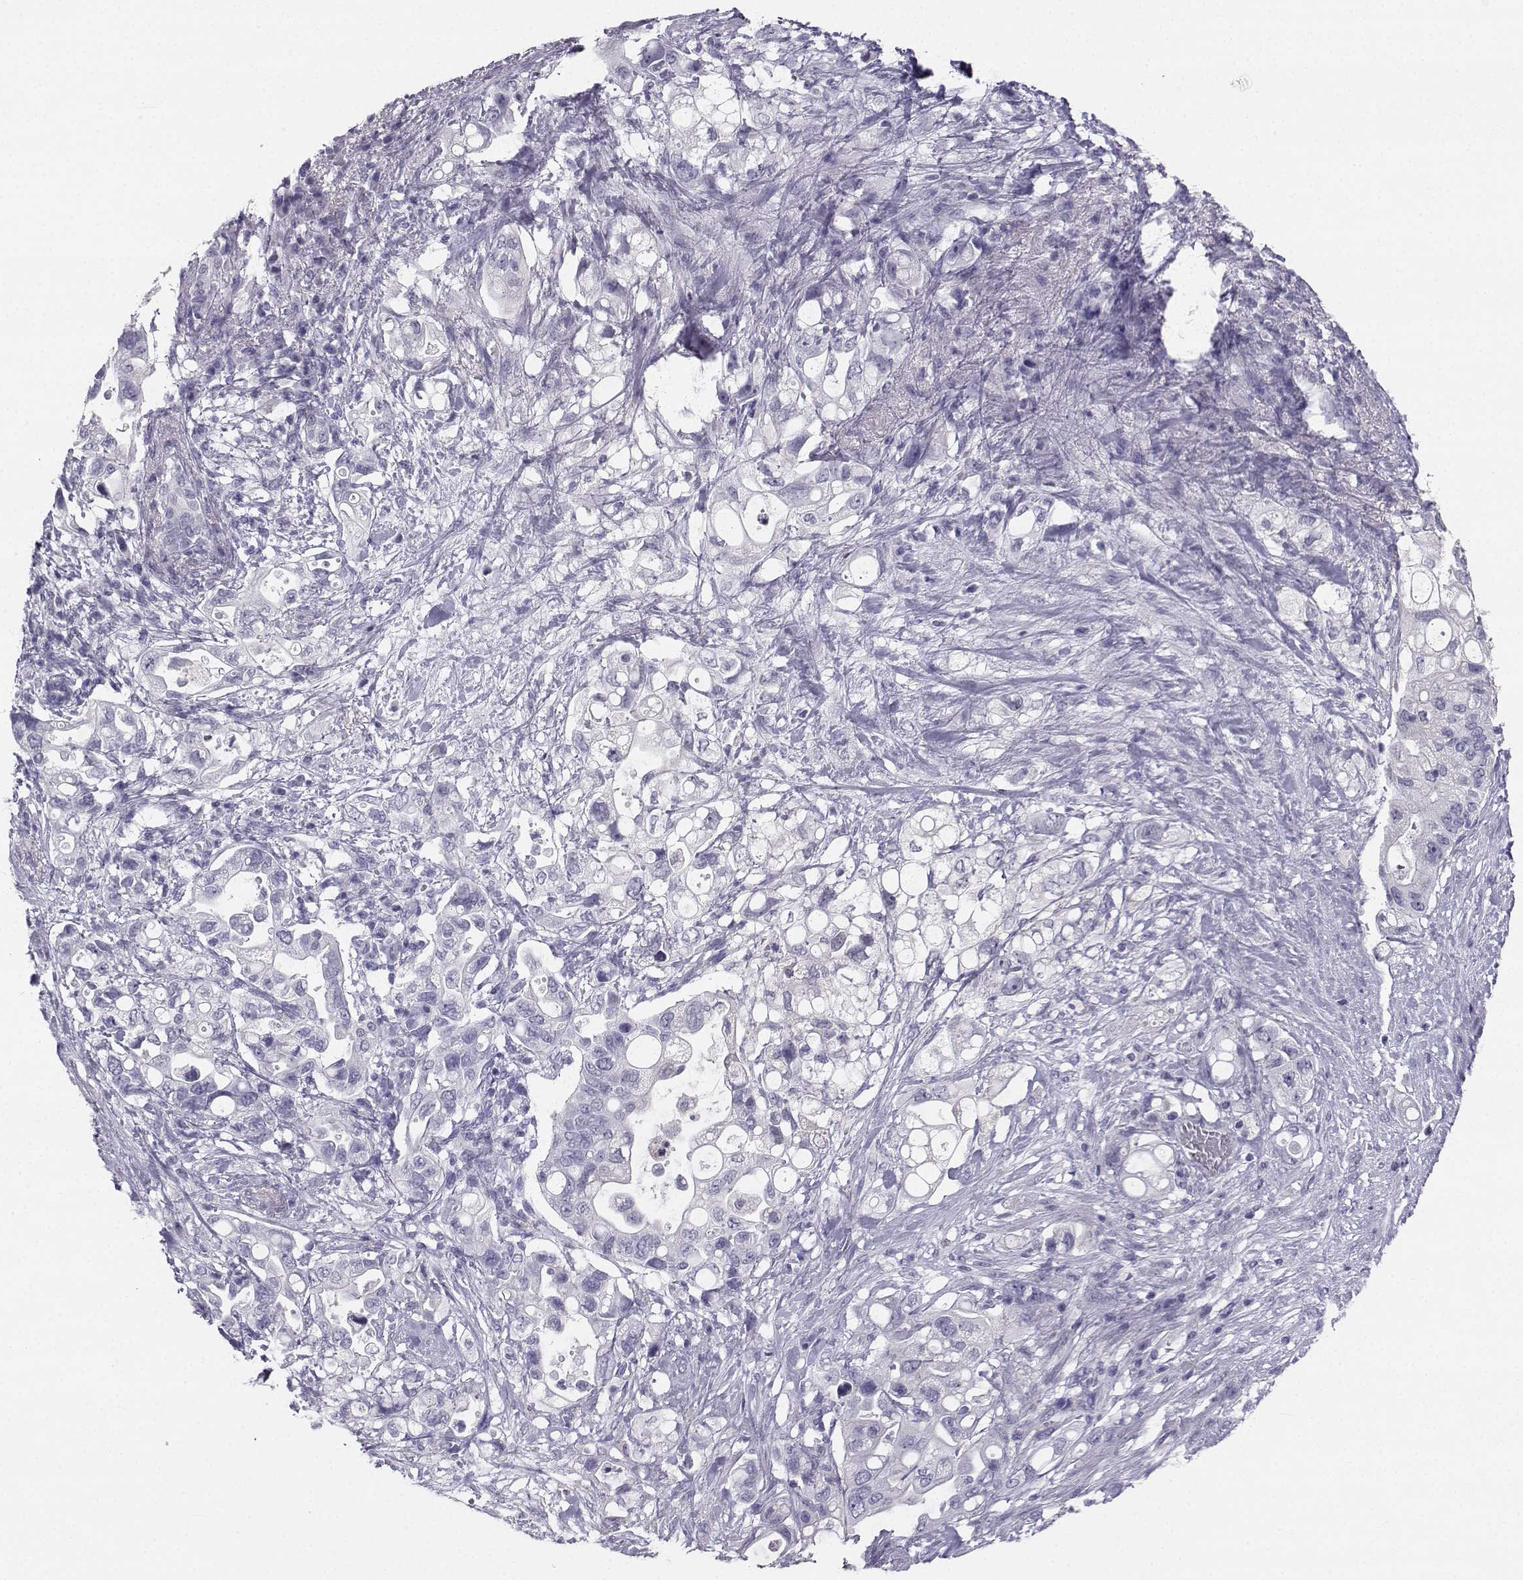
{"staining": {"intensity": "negative", "quantity": "none", "location": "none"}, "tissue": "pancreatic cancer", "cell_type": "Tumor cells", "image_type": "cancer", "snomed": [{"axis": "morphology", "description": "Adenocarcinoma, NOS"}, {"axis": "topography", "description": "Pancreas"}], "caption": "This is an immunohistochemistry histopathology image of pancreatic cancer (adenocarcinoma). There is no expression in tumor cells.", "gene": "SYCE1", "patient": {"sex": "female", "age": 72}}